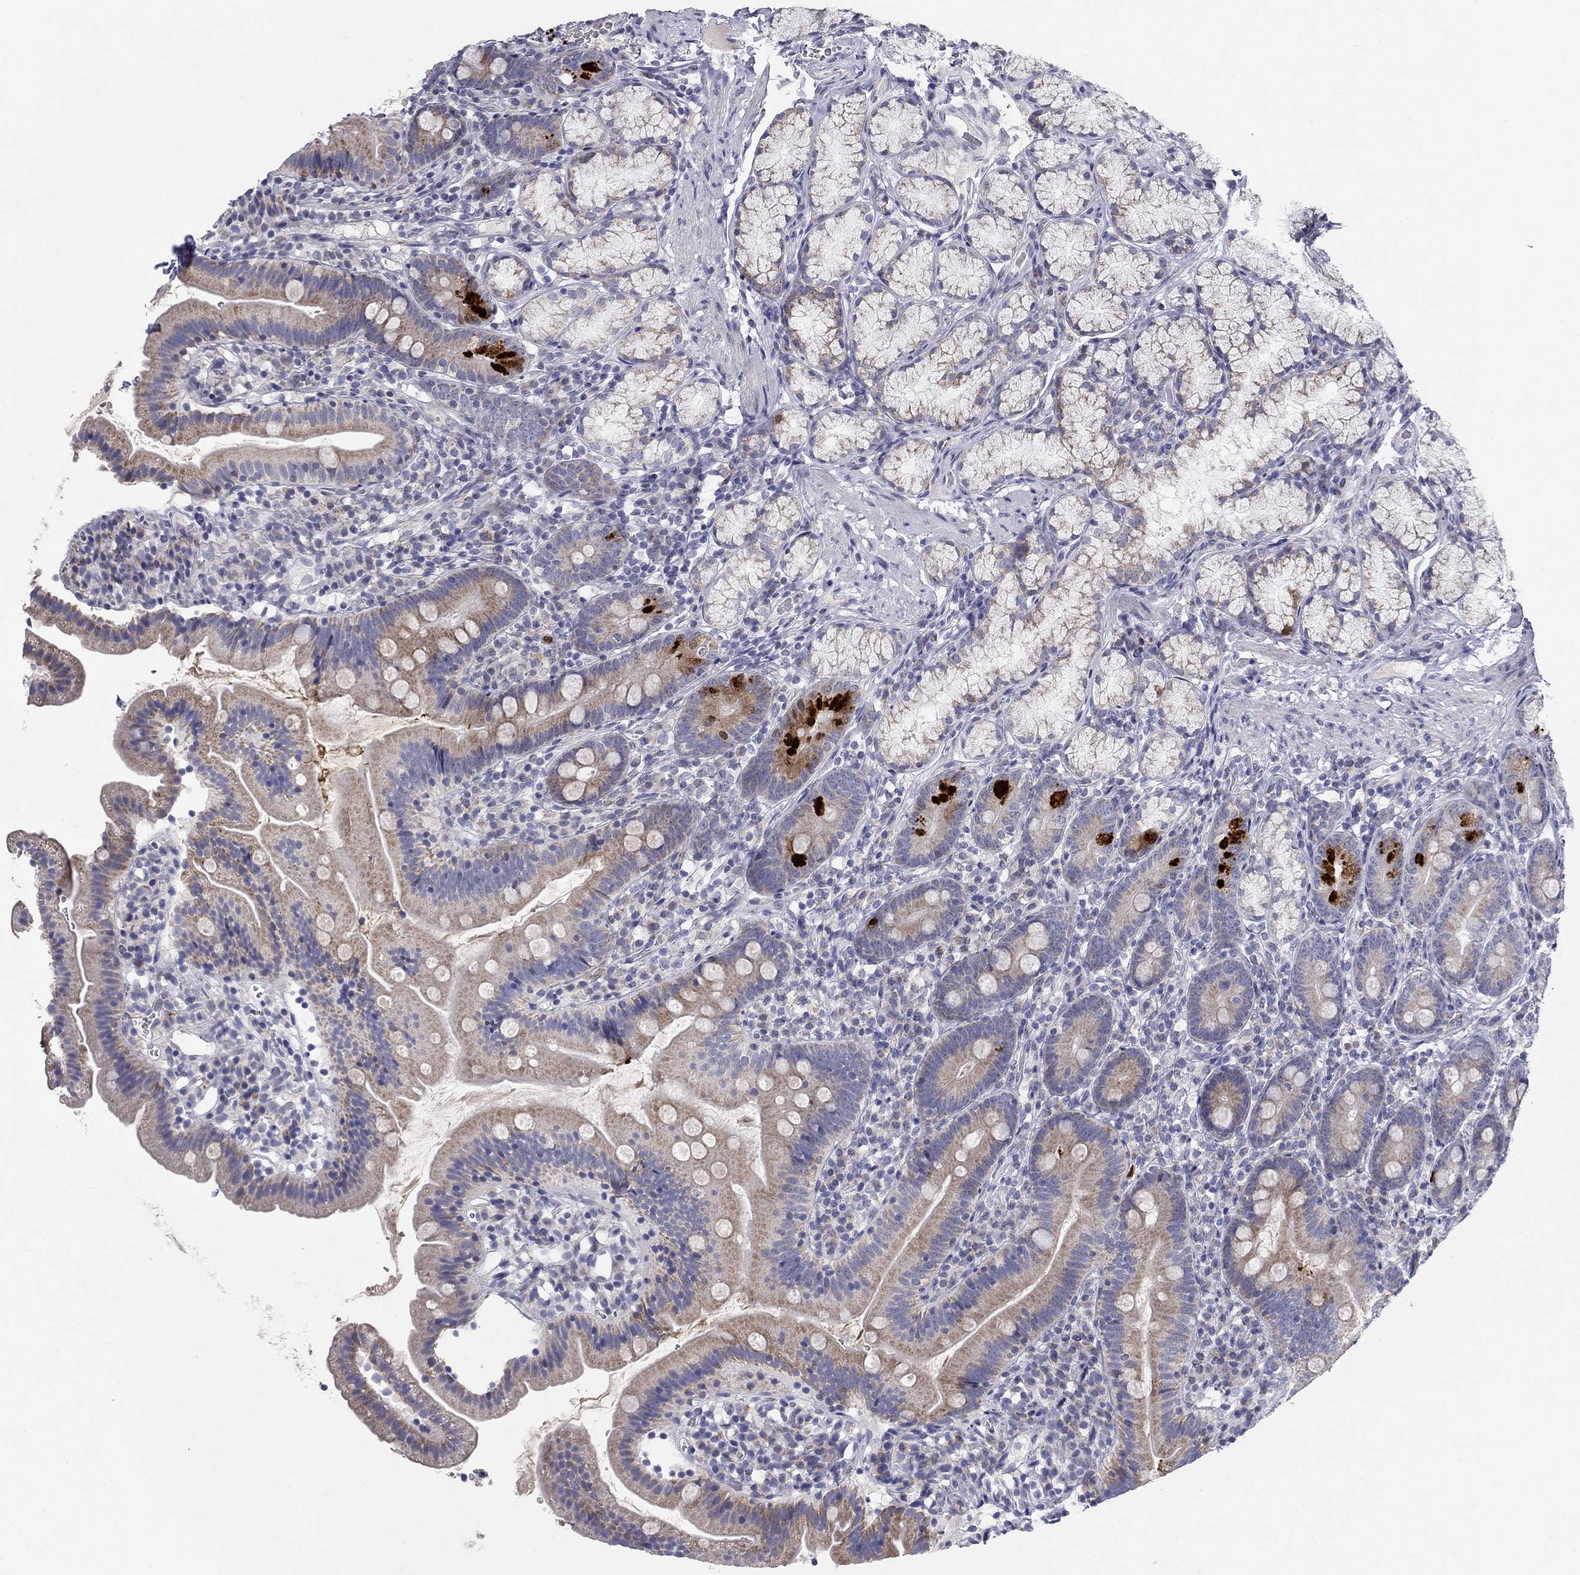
{"staining": {"intensity": "strong", "quantity": "<25%", "location": "cytoplasmic/membranous"}, "tissue": "duodenum", "cell_type": "Glandular cells", "image_type": "normal", "snomed": [{"axis": "morphology", "description": "Normal tissue, NOS"}, {"axis": "topography", "description": "Duodenum"}], "caption": "The photomicrograph demonstrates staining of unremarkable duodenum, revealing strong cytoplasmic/membranous protein staining (brown color) within glandular cells. Using DAB (brown) and hematoxylin (blue) stains, captured at high magnification using brightfield microscopy.", "gene": "HMX2", "patient": {"sex": "female", "age": 67}}